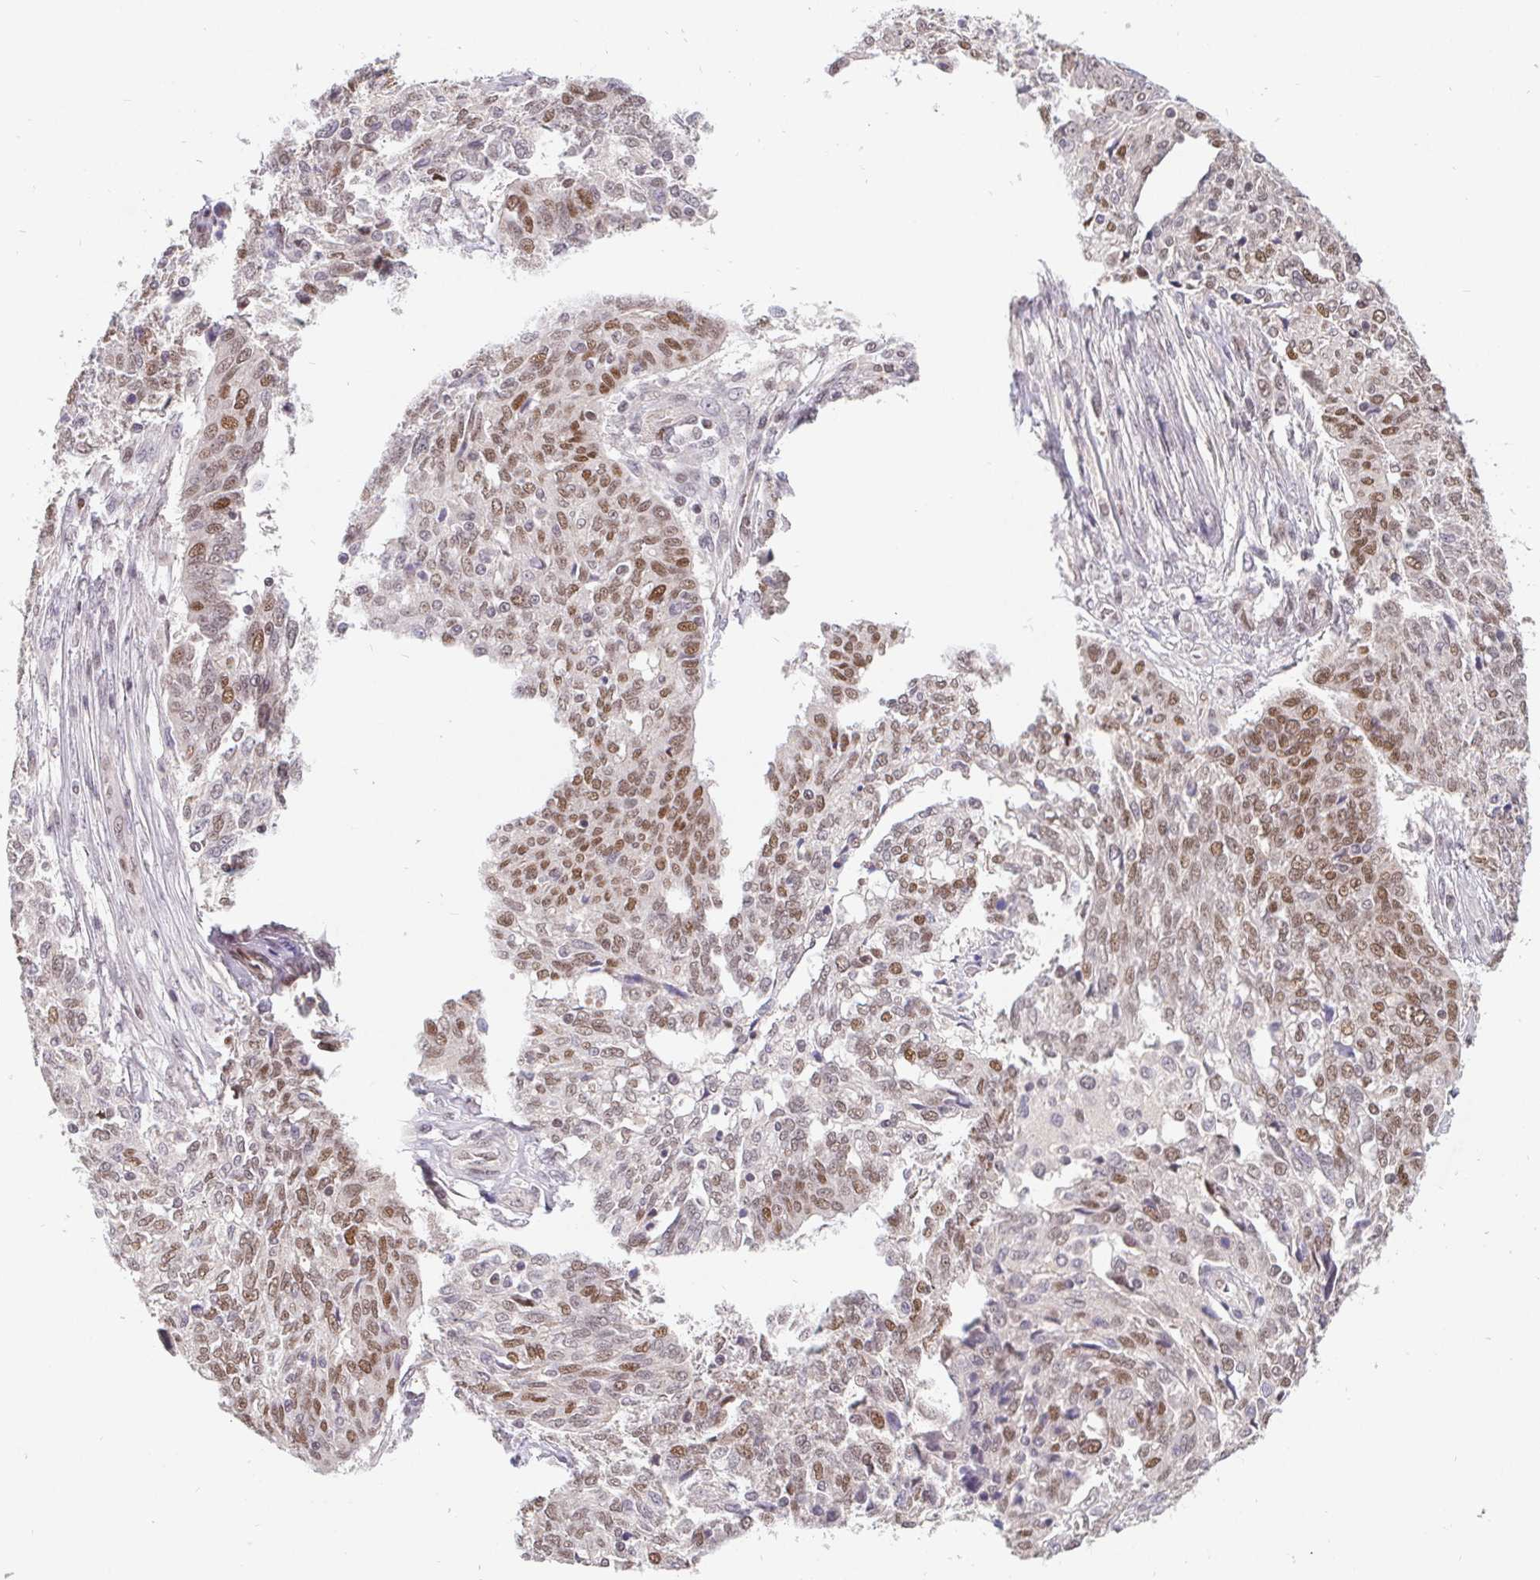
{"staining": {"intensity": "moderate", "quantity": "25%-75%", "location": "nuclear"}, "tissue": "ovarian cancer", "cell_type": "Tumor cells", "image_type": "cancer", "snomed": [{"axis": "morphology", "description": "Cystadenocarcinoma, serous, NOS"}, {"axis": "topography", "description": "Ovary"}], "caption": "This is an image of IHC staining of ovarian serous cystadenocarcinoma, which shows moderate expression in the nuclear of tumor cells.", "gene": "POU2F1", "patient": {"sex": "female", "age": 67}}